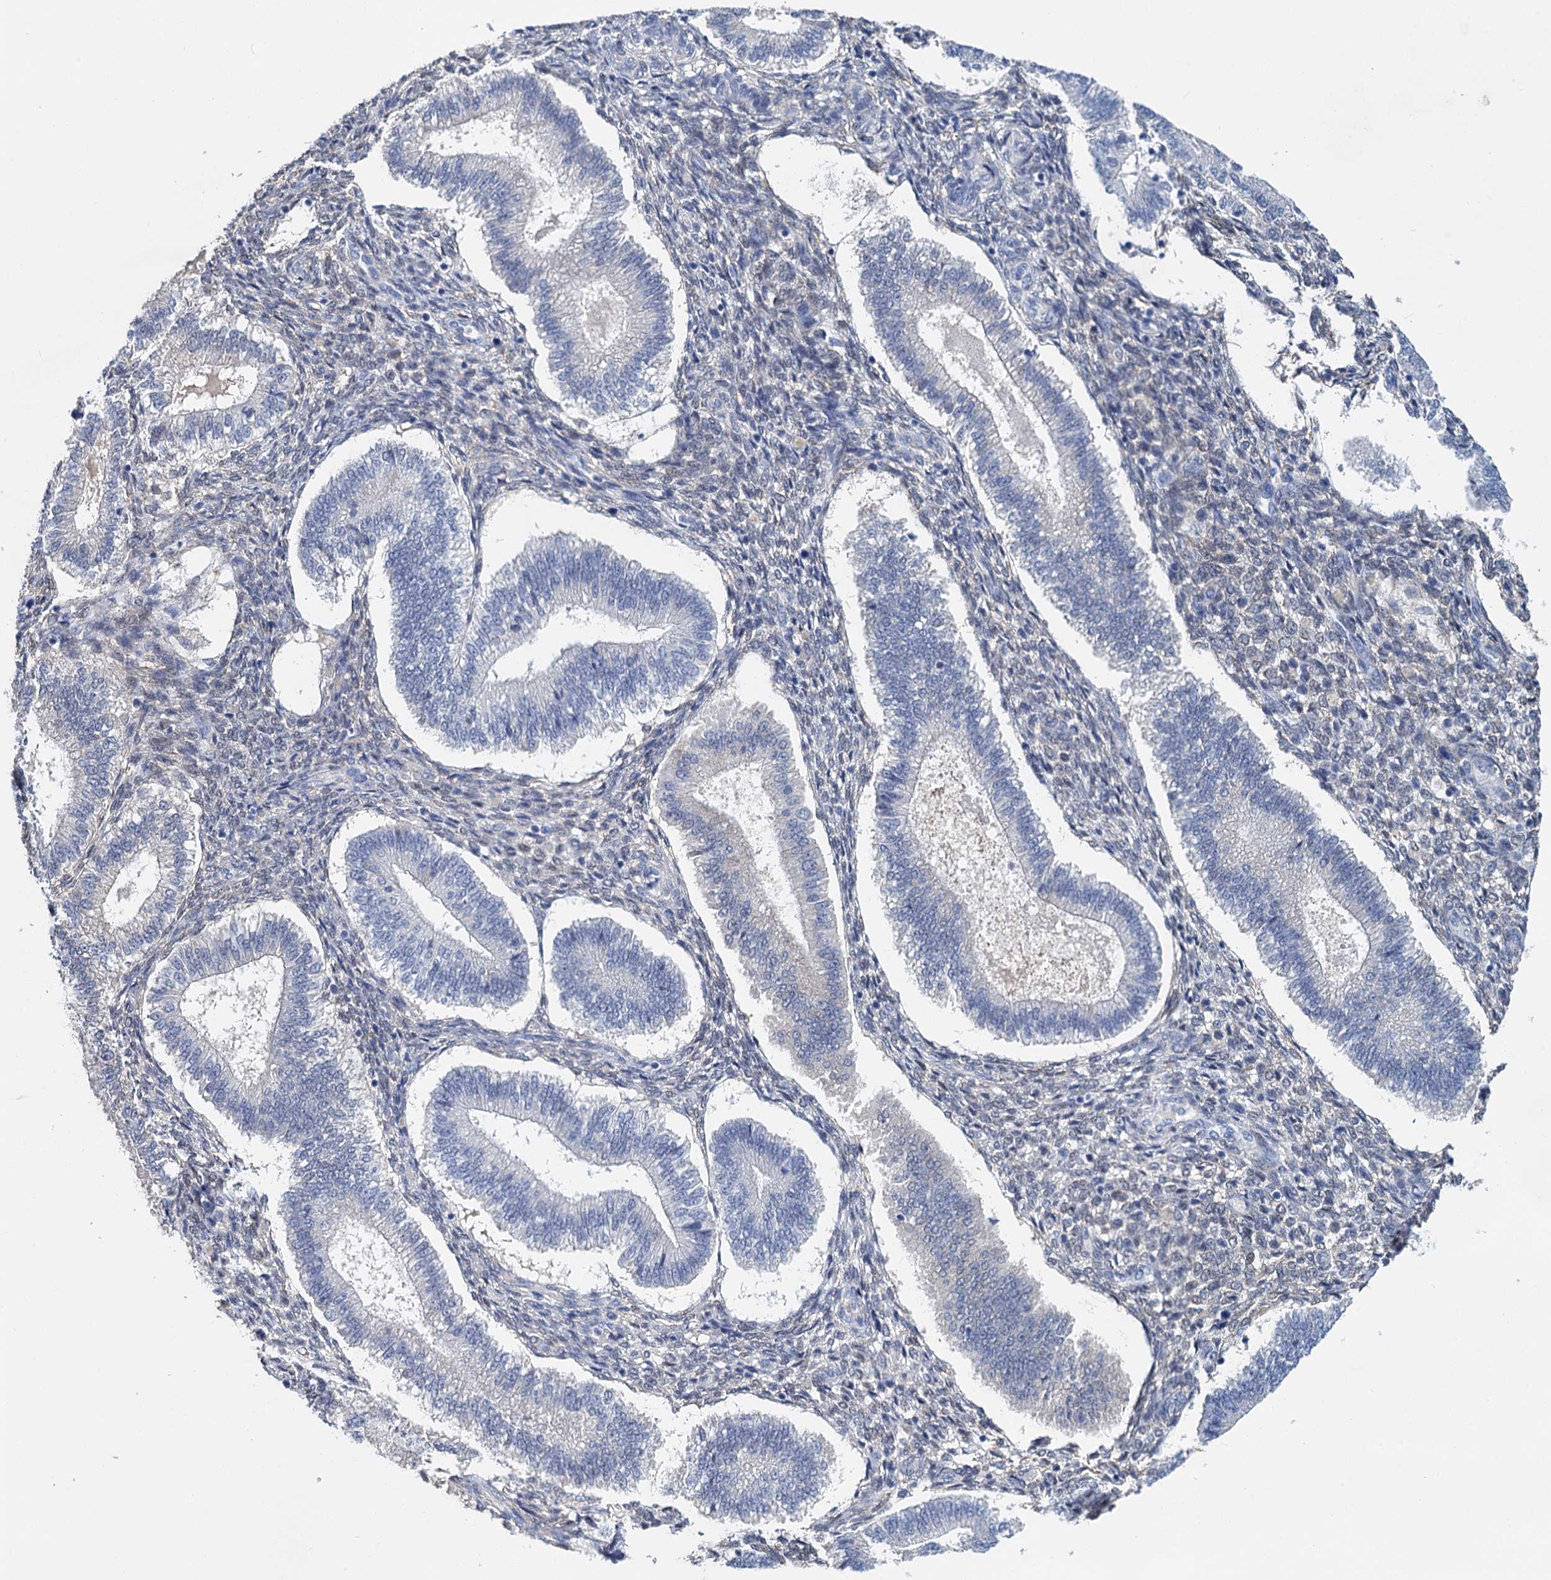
{"staining": {"intensity": "negative", "quantity": "none", "location": "none"}, "tissue": "endometrium", "cell_type": "Cells in endometrial stroma", "image_type": "normal", "snomed": [{"axis": "morphology", "description": "Normal tissue, NOS"}, {"axis": "topography", "description": "Endometrium"}], "caption": "High power microscopy histopathology image of an immunohistochemistry (IHC) photomicrograph of unremarkable endometrium, revealing no significant expression in cells in endometrial stroma. (Brightfield microscopy of DAB immunohistochemistry (IHC) at high magnification).", "gene": "GSTM3", "patient": {"sex": "female", "age": 25}}